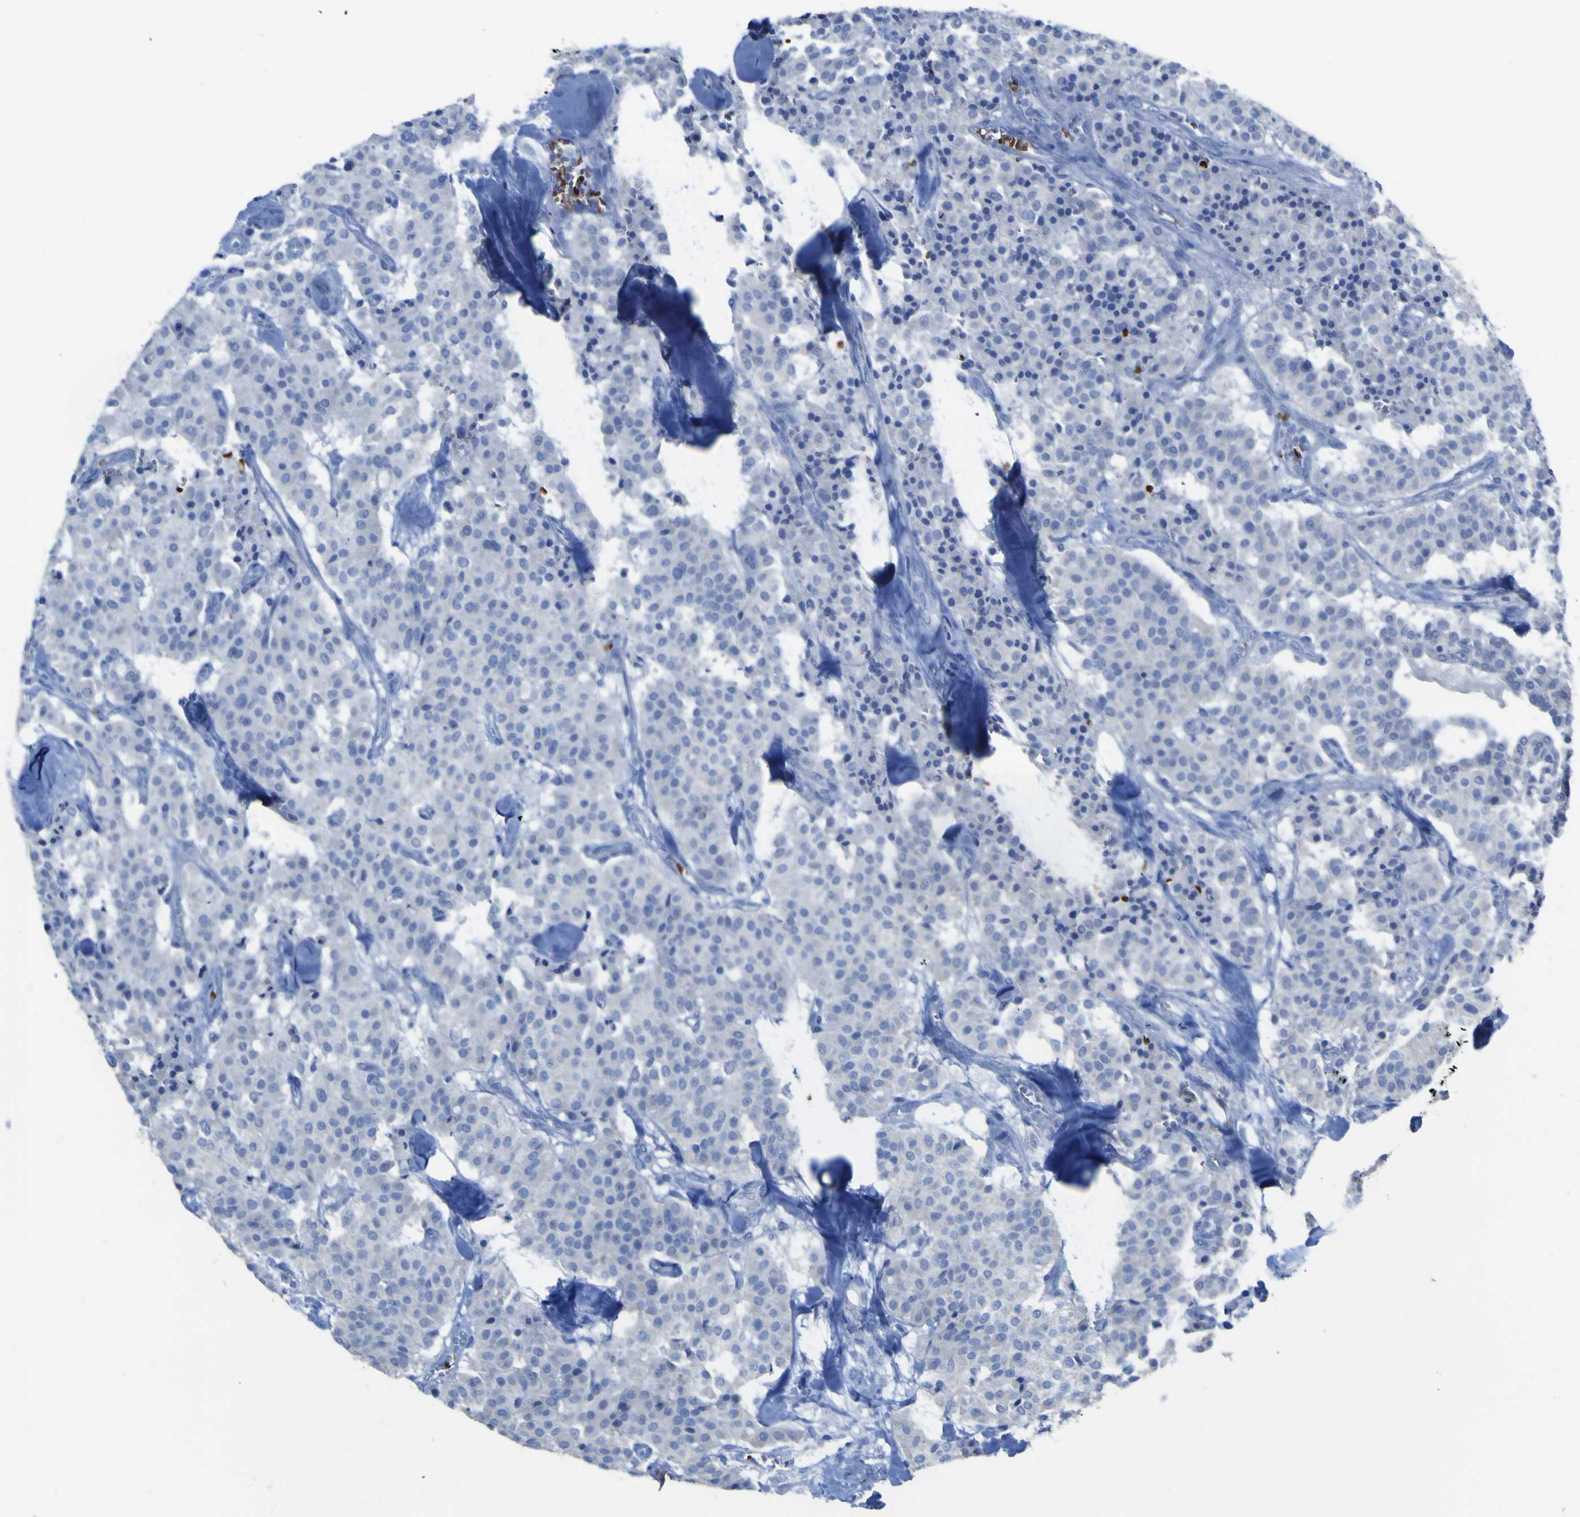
{"staining": {"intensity": "negative", "quantity": "none", "location": "none"}, "tissue": "carcinoid", "cell_type": "Tumor cells", "image_type": "cancer", "snomed": [{"axis": "morphology", "description": "Carcinoid, malignant, NOS"}, {"axis": "topography", "description": "Lung"}], "caption": "Protein analysis of malignant carcinoid shows no significant expression in tumor cells.", "gene": "GCM1", "patient": {"sex": "male", "age": 30}}